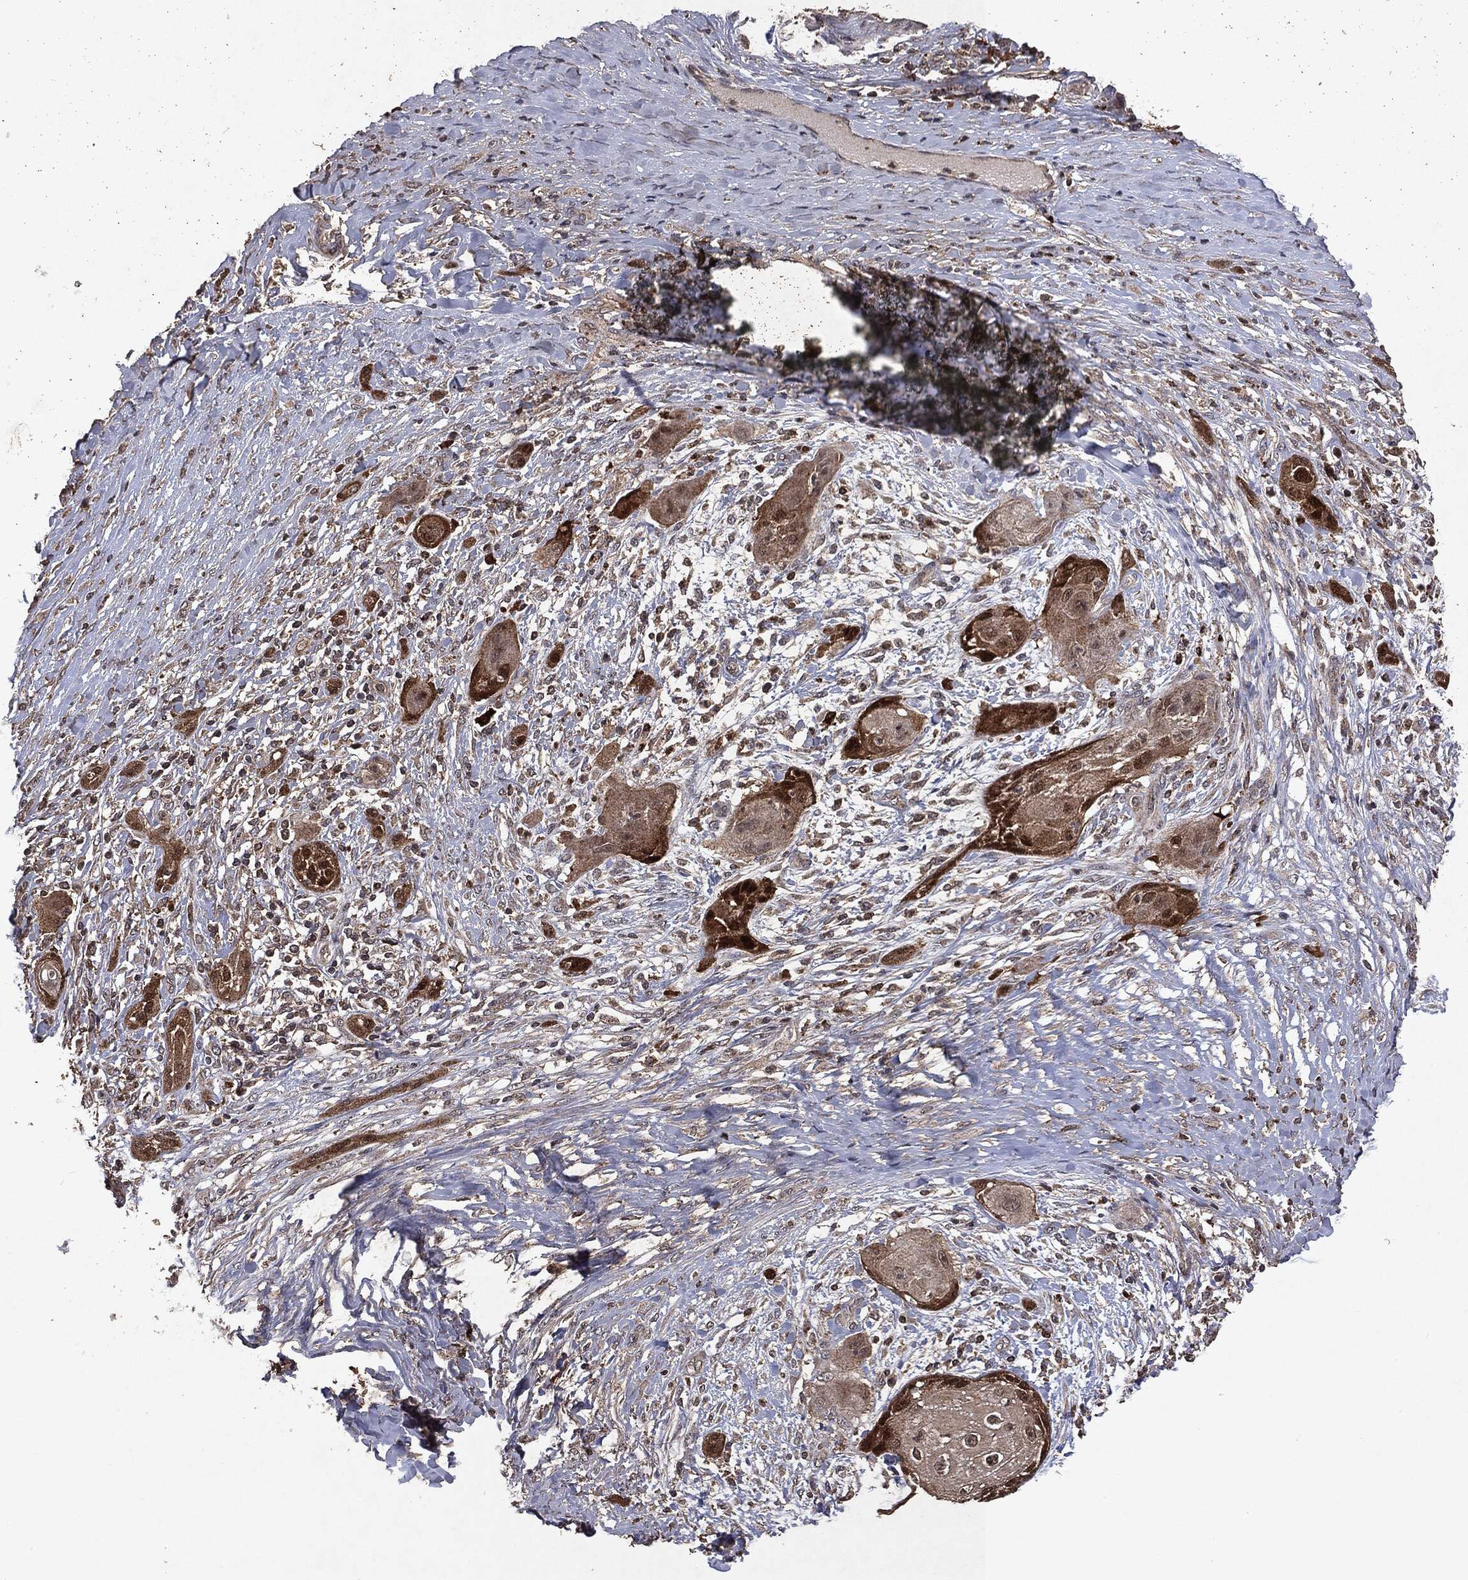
{"staining": {"intensity": "moderate", "quantity": "25%-75%", "location": "cytoplasmic/membranous"}, "tissue": "skin cancer", "cell_type": "Tumor cells", "image_type": "cancer", "snomed": [{"axis": "morphology", "description": "Squamous cell carcinoma, NOS"}, {"axis": "topography", "description": "Skin"}], "caption": "Brown immunohistochemical staining in human skin cancer (squamous cell carcinoma) reveals moderate cytoplasmic/membranous expression in approximately 25%-75% of tumor cells.", "gene": "MTOR", "patient": {"sex": "male", "age": 62}}